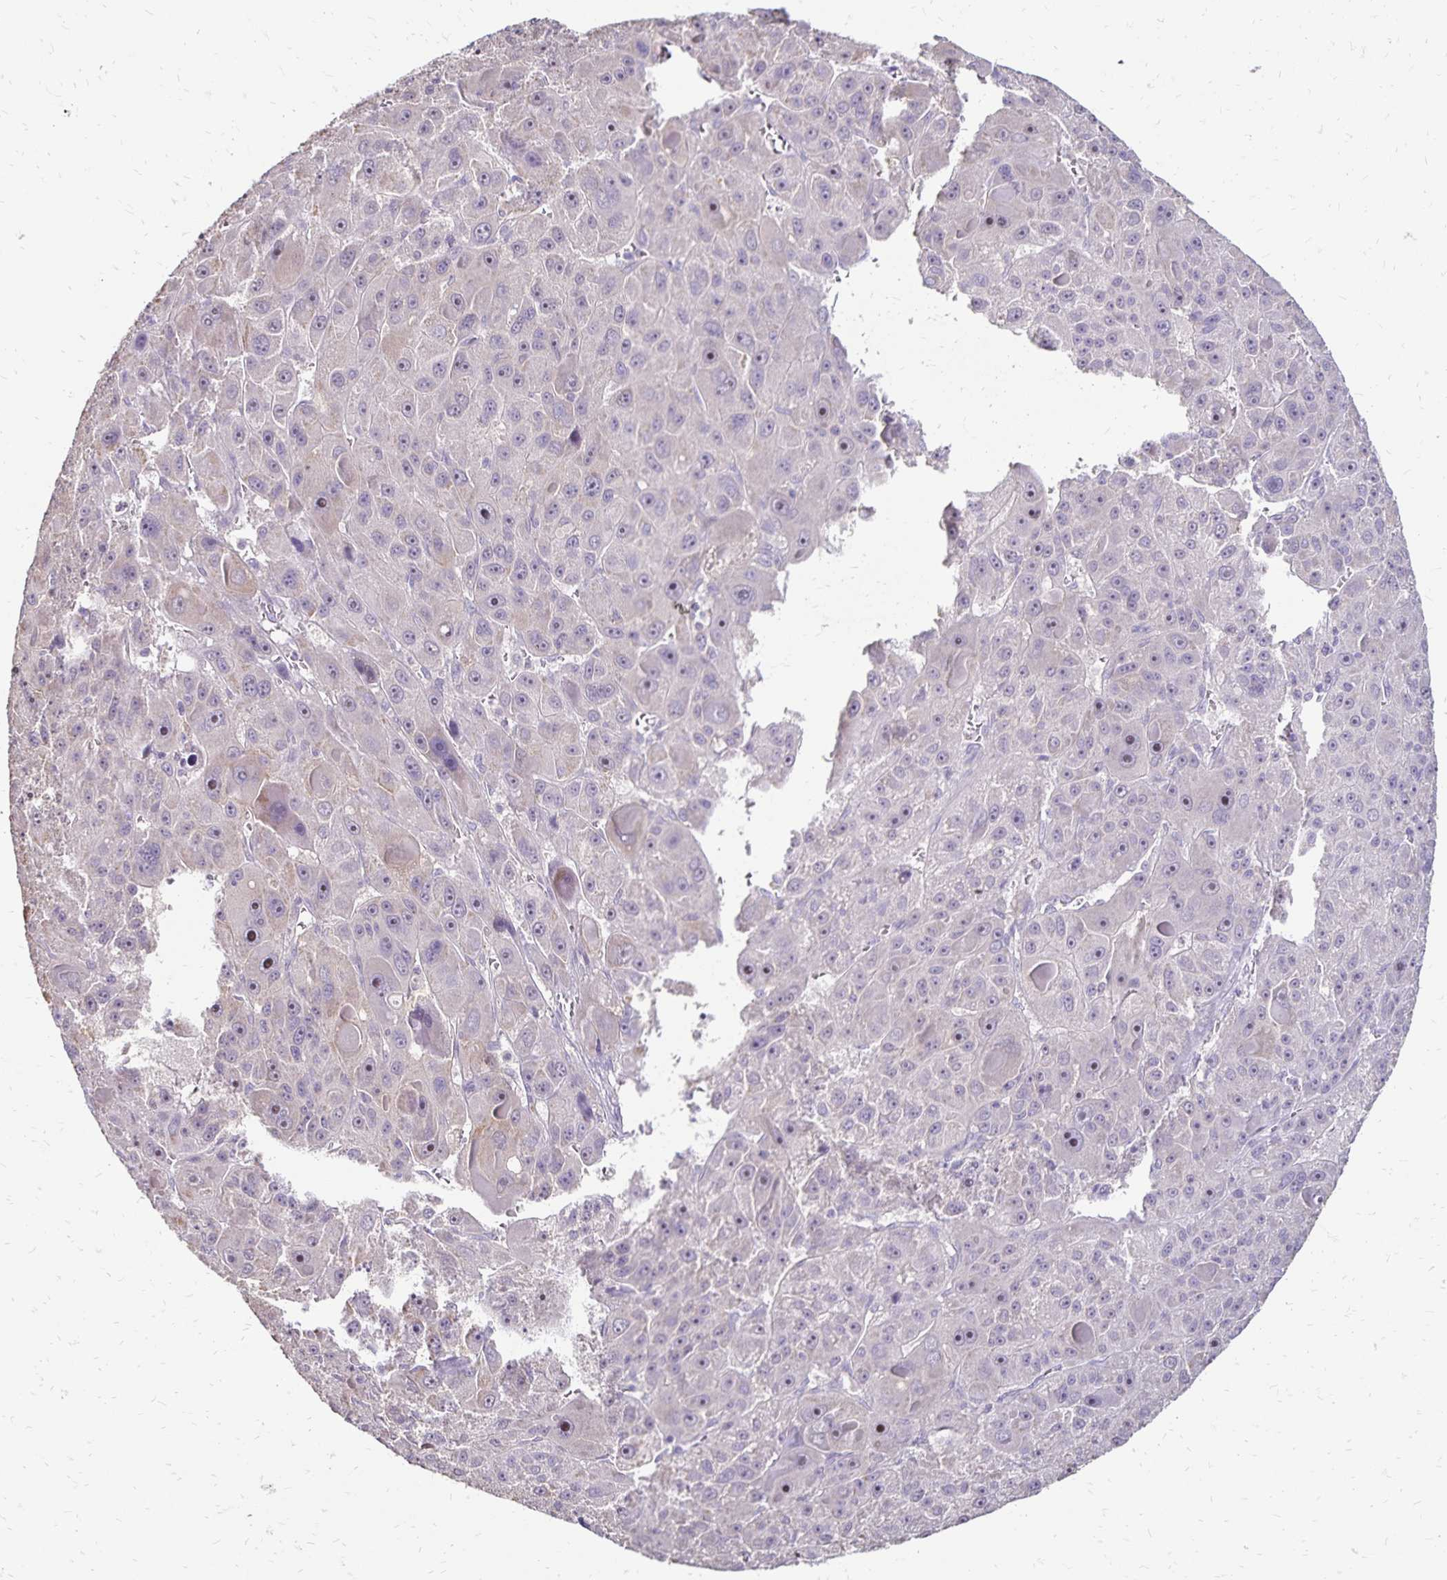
{"staining": {"intensity": "moderate", "quantity": "<25%", "location": "nuclear"}, "tissue": "liver cancer", "cell_type": "Tumor cells", "image_type": "cancer", "snomed": [{"axis": "morphology", "description": "Carcinoma, Hepatocellular, NOS"}, {"axis": "topography", "description": "Liver"}], "caption": "Immunohistochemical staining of human hepatocellular carcinoma (liver) exhibits low levels of moderate nuclear protein expression in about <25% of tumor cells.", "gene": "EMC10", "patient": {"sex": "male", "age": 76}}